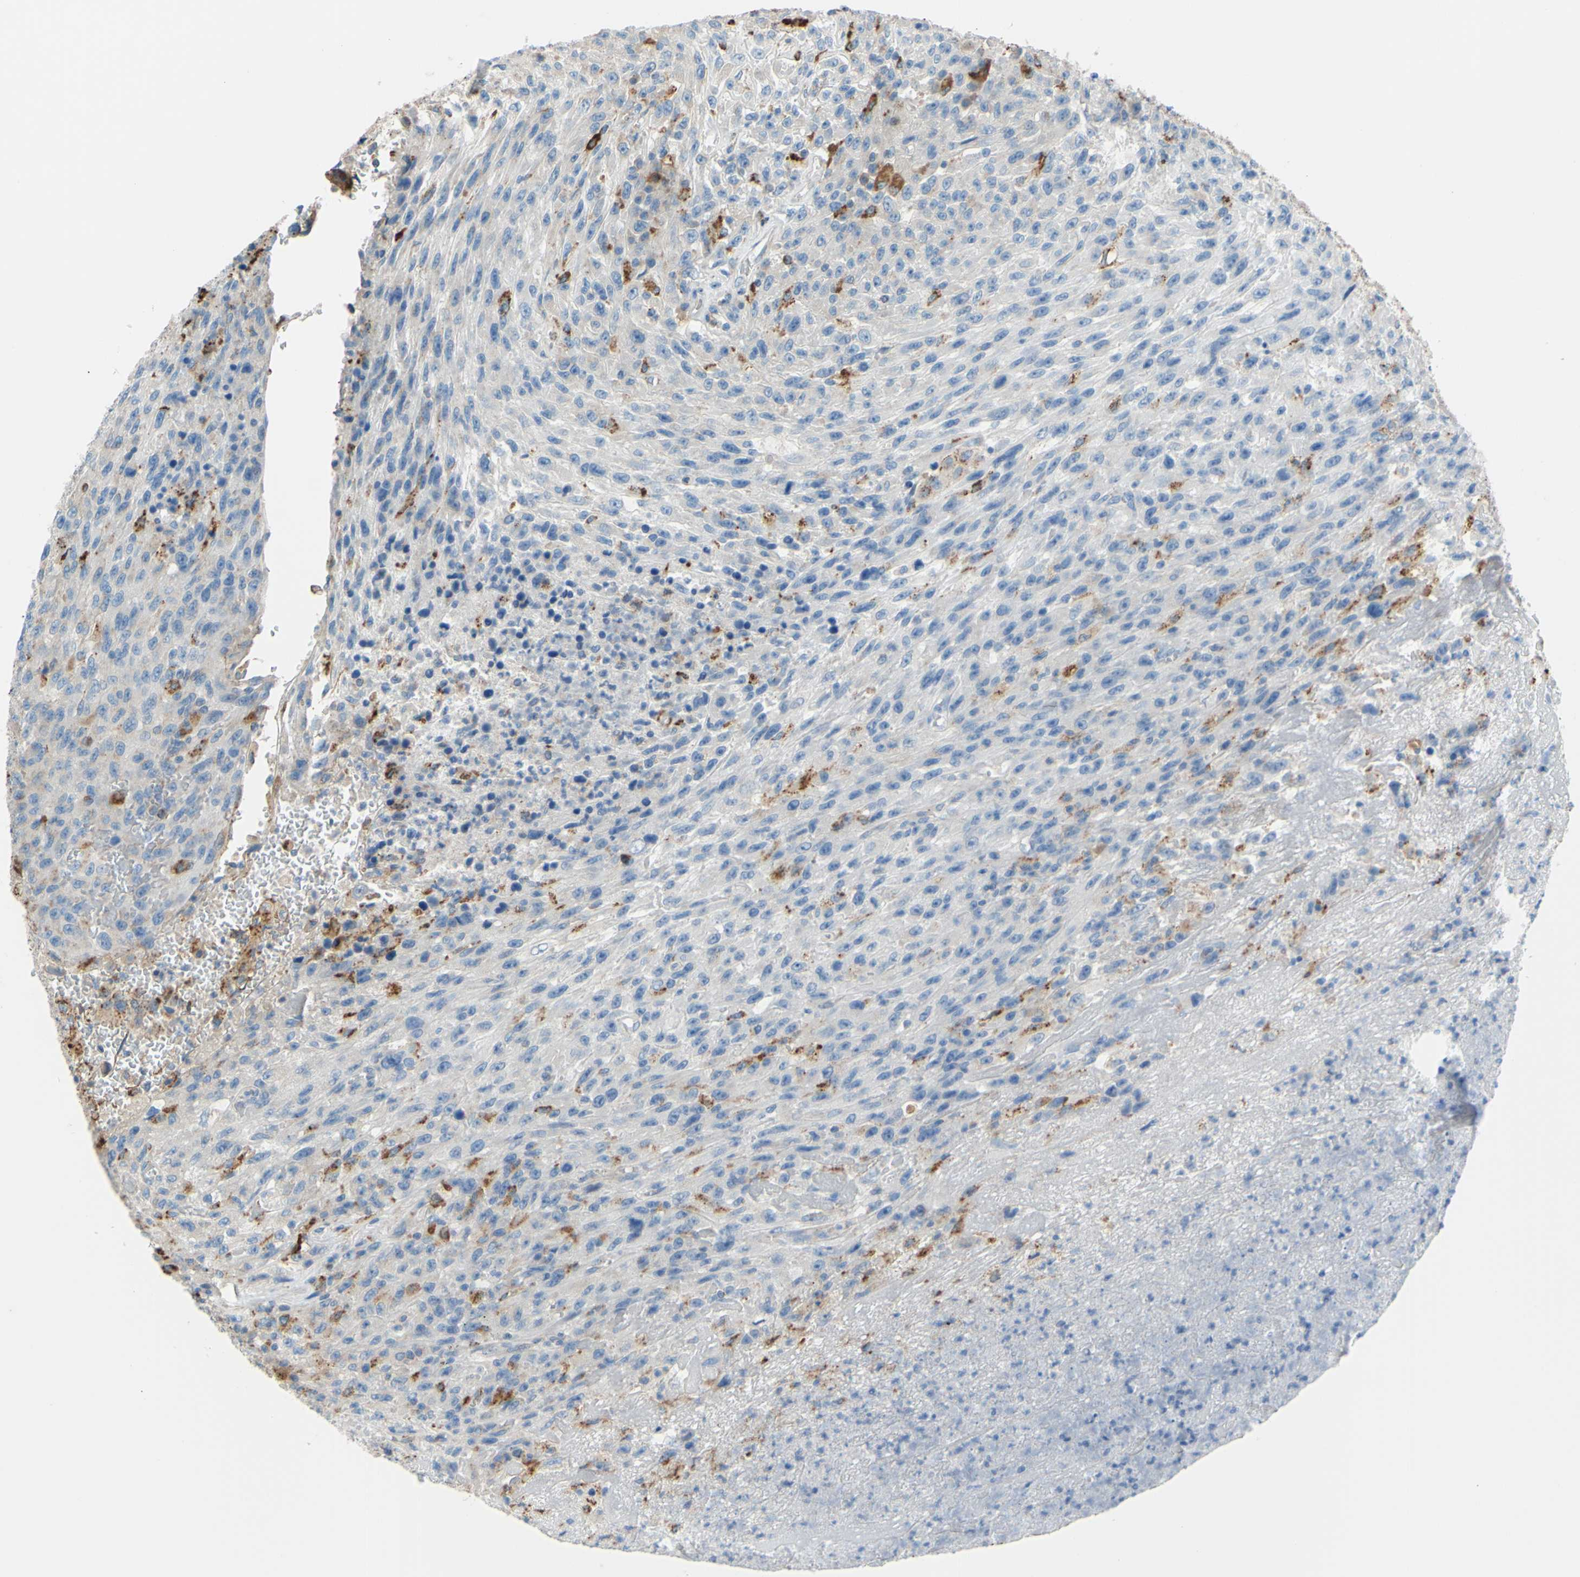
{"staining": {"intensity": "negative", "quantity": "none", "location": "none"}, "tissue": "urothelial cancer", "cell_type": "Tumor cells", "image_type": "cancer", "snomed": [{"axis": "morphology", "description": "Urothelial carcinoma, High grade"}, {"axis": "topography", "description": "Urinary bladder"}], "caption": "The immunohistochemistry (IHC) histopathology image has no significant positivity in tumor cells of urothelial cancer tissue.", "gene": "CTSD", "patient": {"sex": "male", "age": 66}}